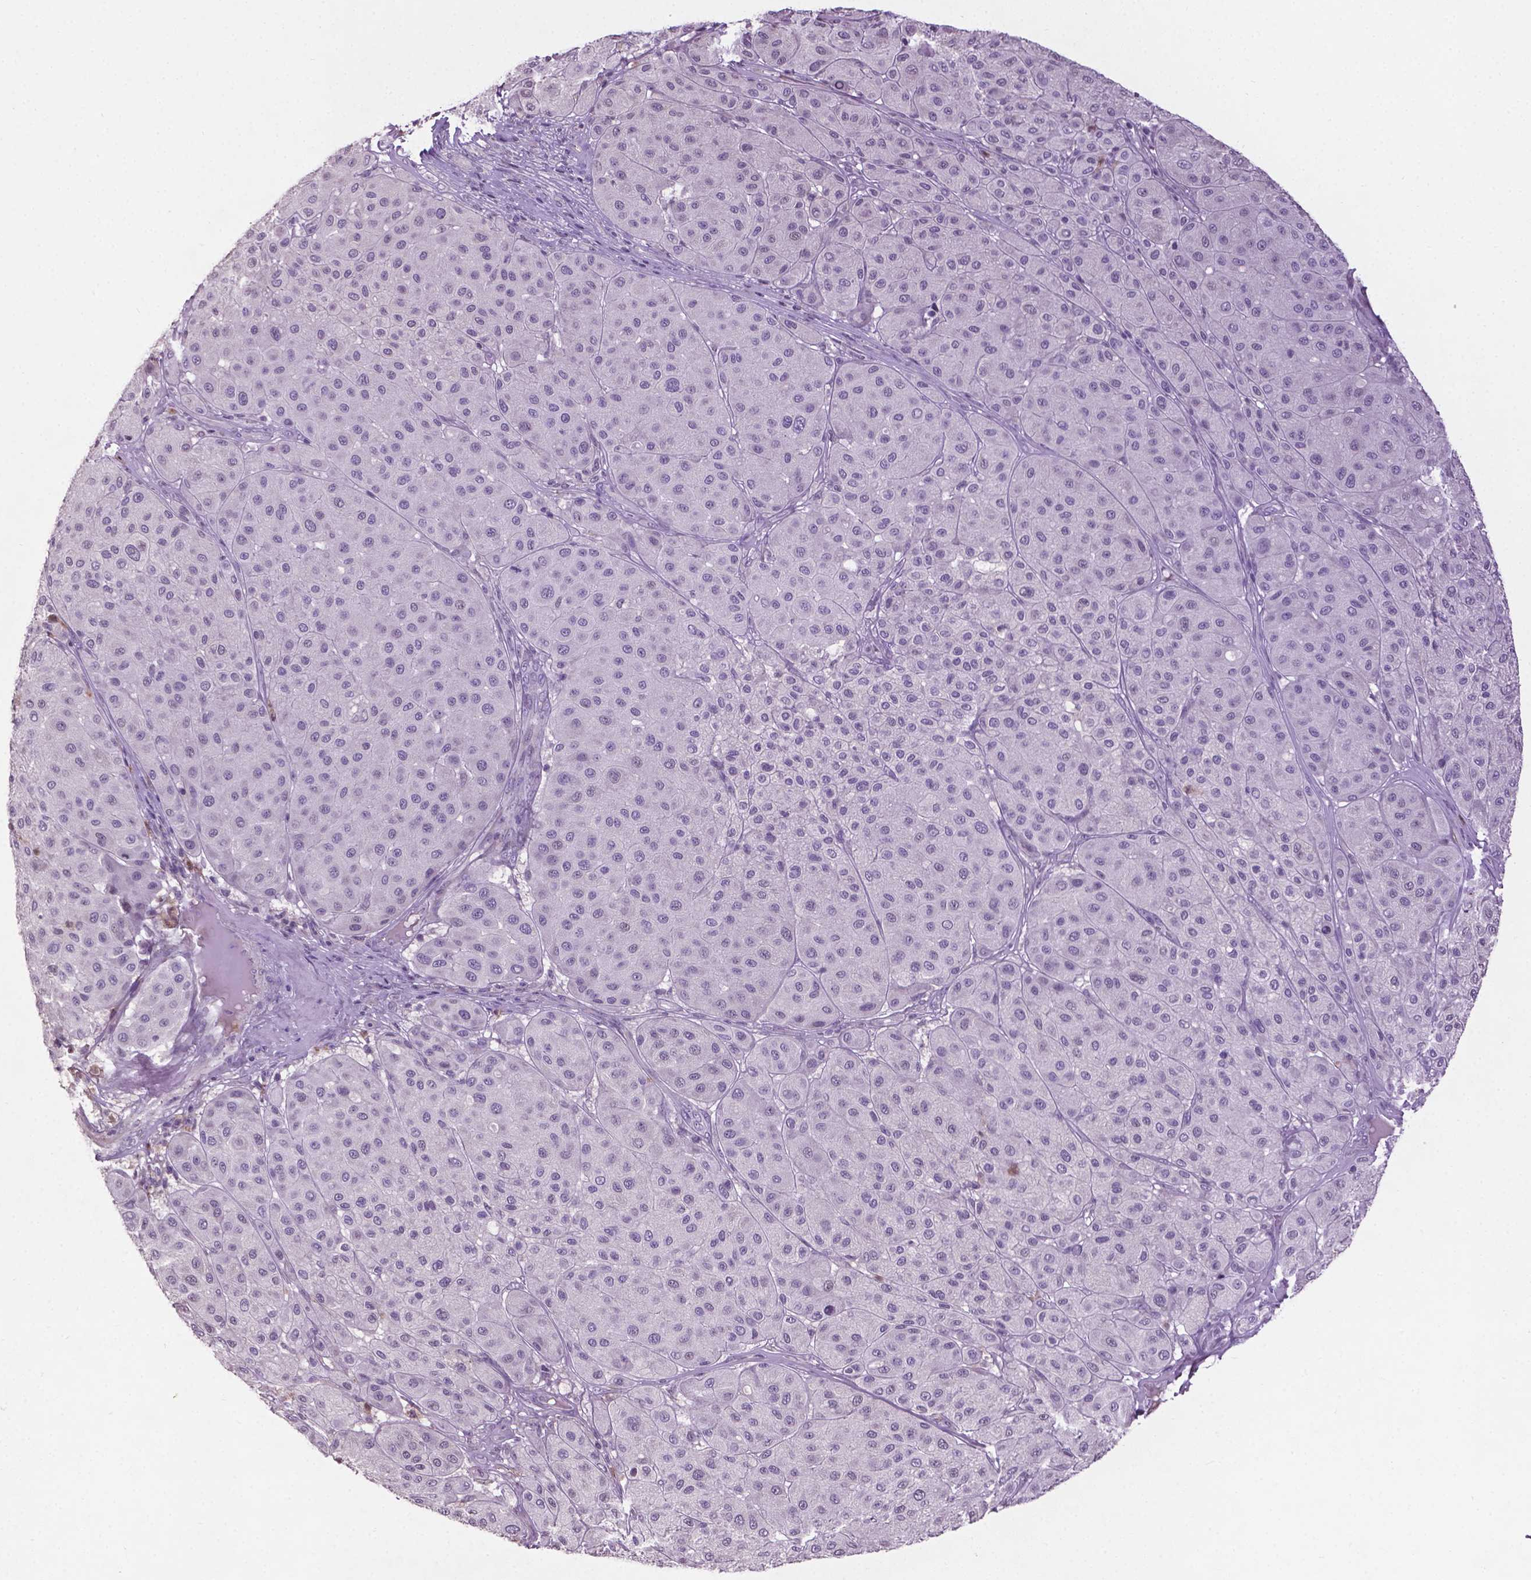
{"staining": {"intensity": "negative", "quantity": "none", "location": "none"}, "tissue": "melanoma", "cell_type": "Tumor cells", "image_type": "cancer", "snomed": [{"axis": "morphology", "description": "Malignant melanoma, Metastatic site"}, {"axis": "topography", "description": "Smooth muscle"}], "caption": "Protein analysis of malignant melanoma (metastatic site) exhibits no significant staining in tumor cells.", "gene": "NTNG2", "patient": {"sex": "male", "age": 41}}